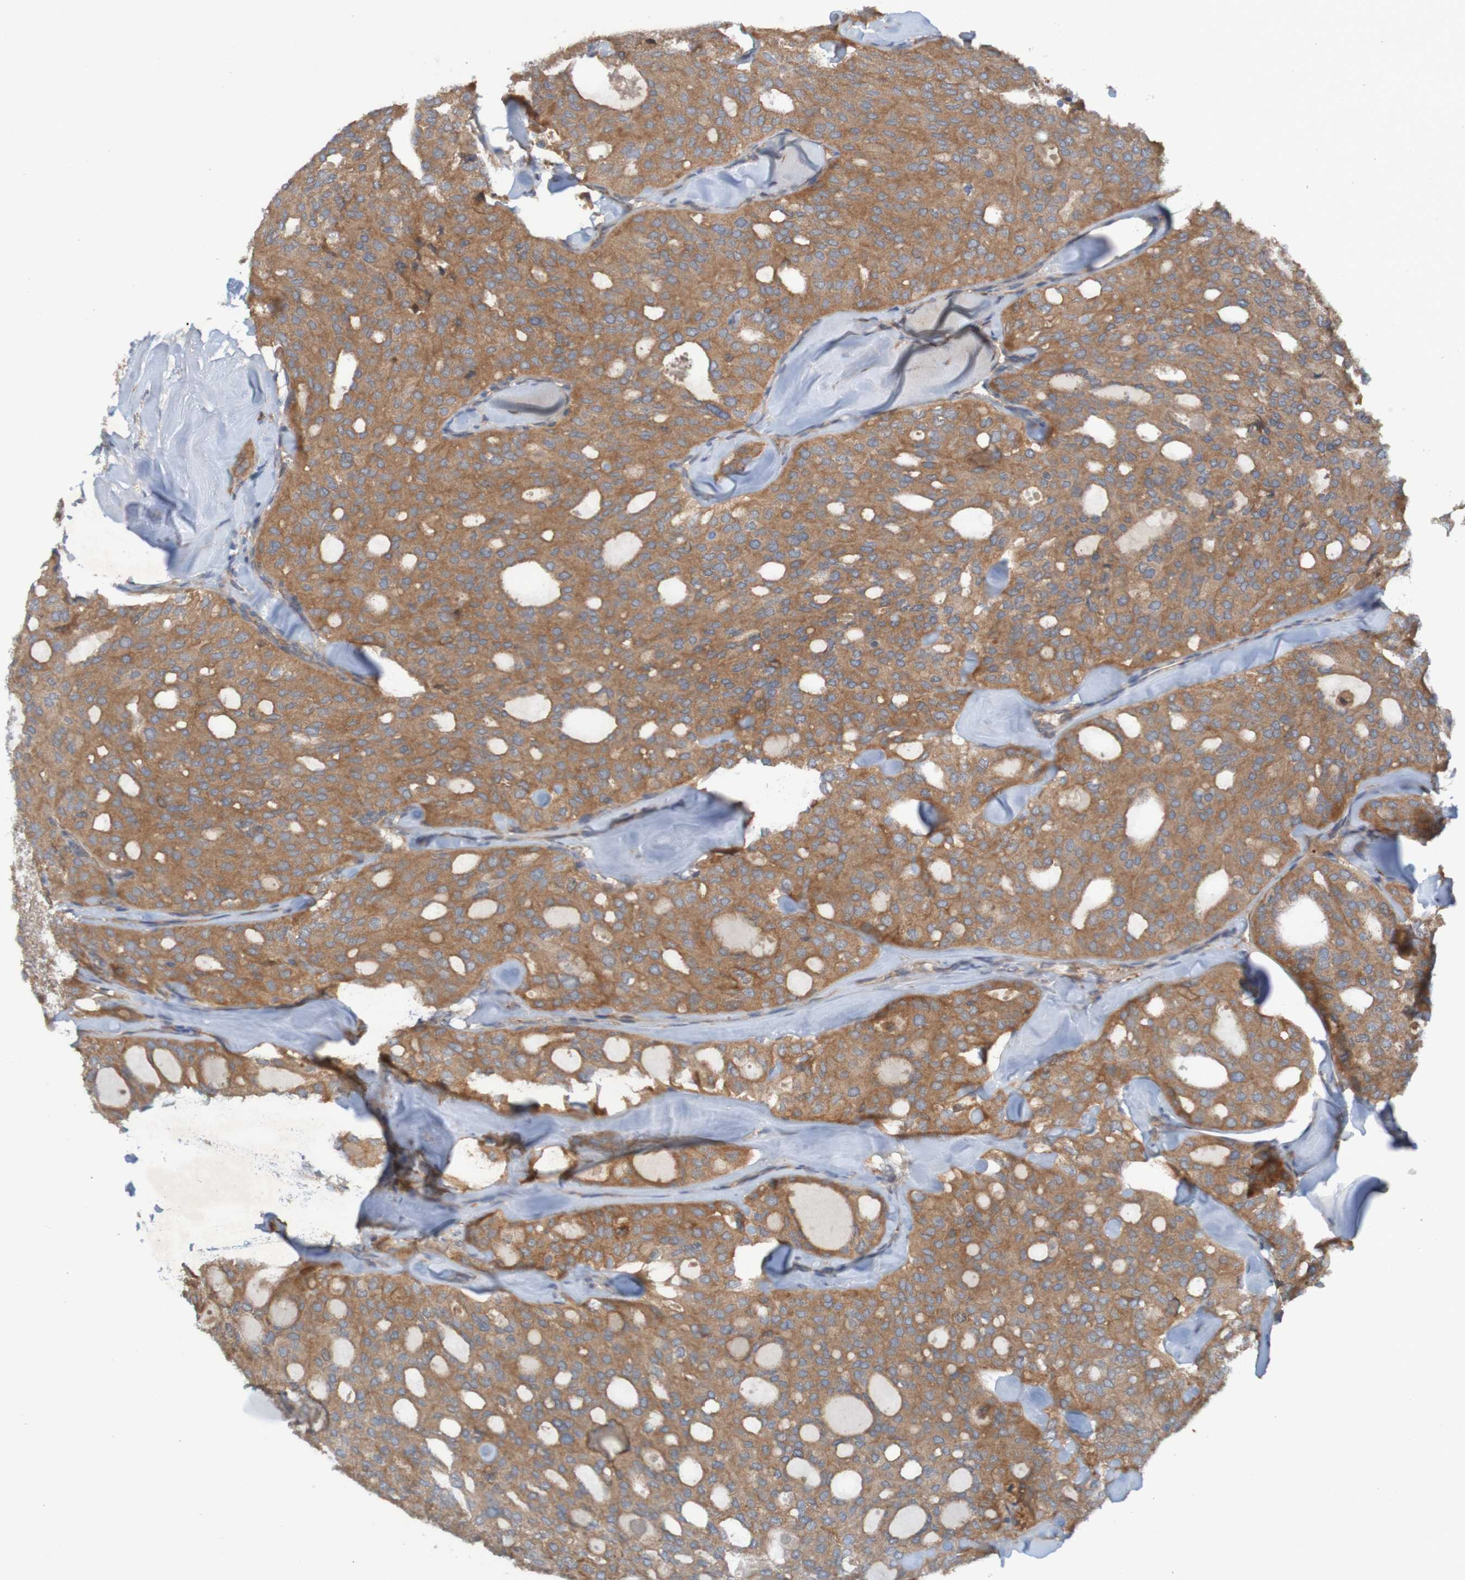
{"staining": {"intensity": "moderate", "quantity": ">75%", "location": "cytoplasmic/membranous"}, "tissue": "thyroid cancer", "cell_type": "Tumor cells", "image_type": "cancer", "snomed": [{"axis": "morphology", "description": "Follicular adenoma carcinoma, NOS"}, {"axis": "topography", "description": "Thyroid gland"}], "caption": "Tumor cells demonstrate medium levels of moderate cytoplasmic/membranous staining in about >75% of cells in human follicular adenoma carcinoma (thyroid).", "gene": "DNAJC4", "patient": {"sex": "male", "age": 75}}